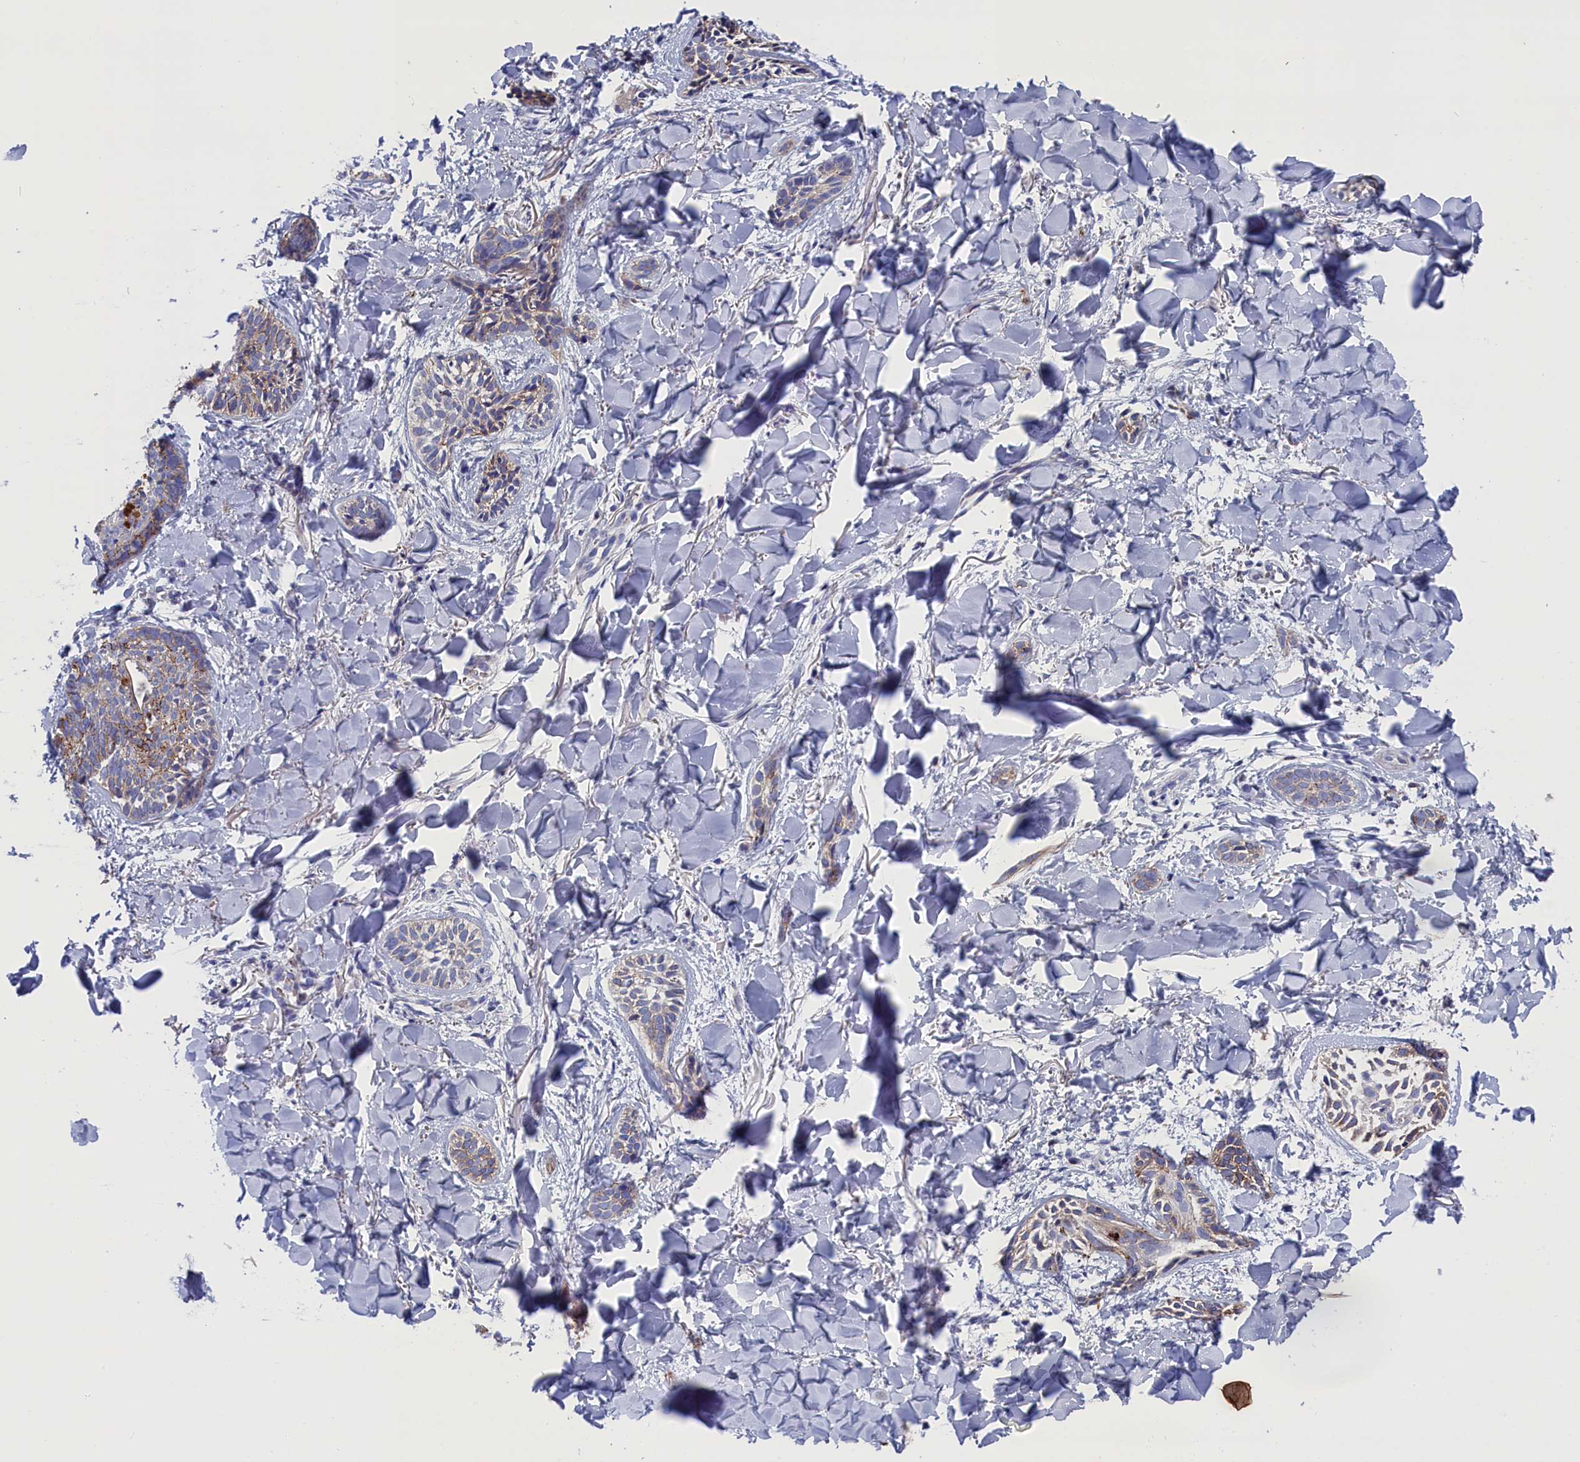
{"staining": {"intensity": "moderate", "quantity": "<25%", "location": "cytoplasmic/membranous"}, "tissue": "skin cancer", "cell_type": "Tumor cells", "image_type": "cancer", "snomed": [{"axis": "morphology", "description": "Basal cell carcinoma"}, {"axis": "topography", "description": "Skin"}], "caption": "IHC staining of basal cell carcinoma (skin), which displays low levels of moderate cytoplasmic/membranous expression in approximately <25% of tumor cells indicating moderate cytoplasmic/membranous protein staining. The staining was performed using DAB (3,3'-diaminobenzidine) (brown) for protein detection and nuclei were counterstained in hematoxylin (blue).", "gene": "GPR108", "patient": {"sex": "female", "age": 59}}